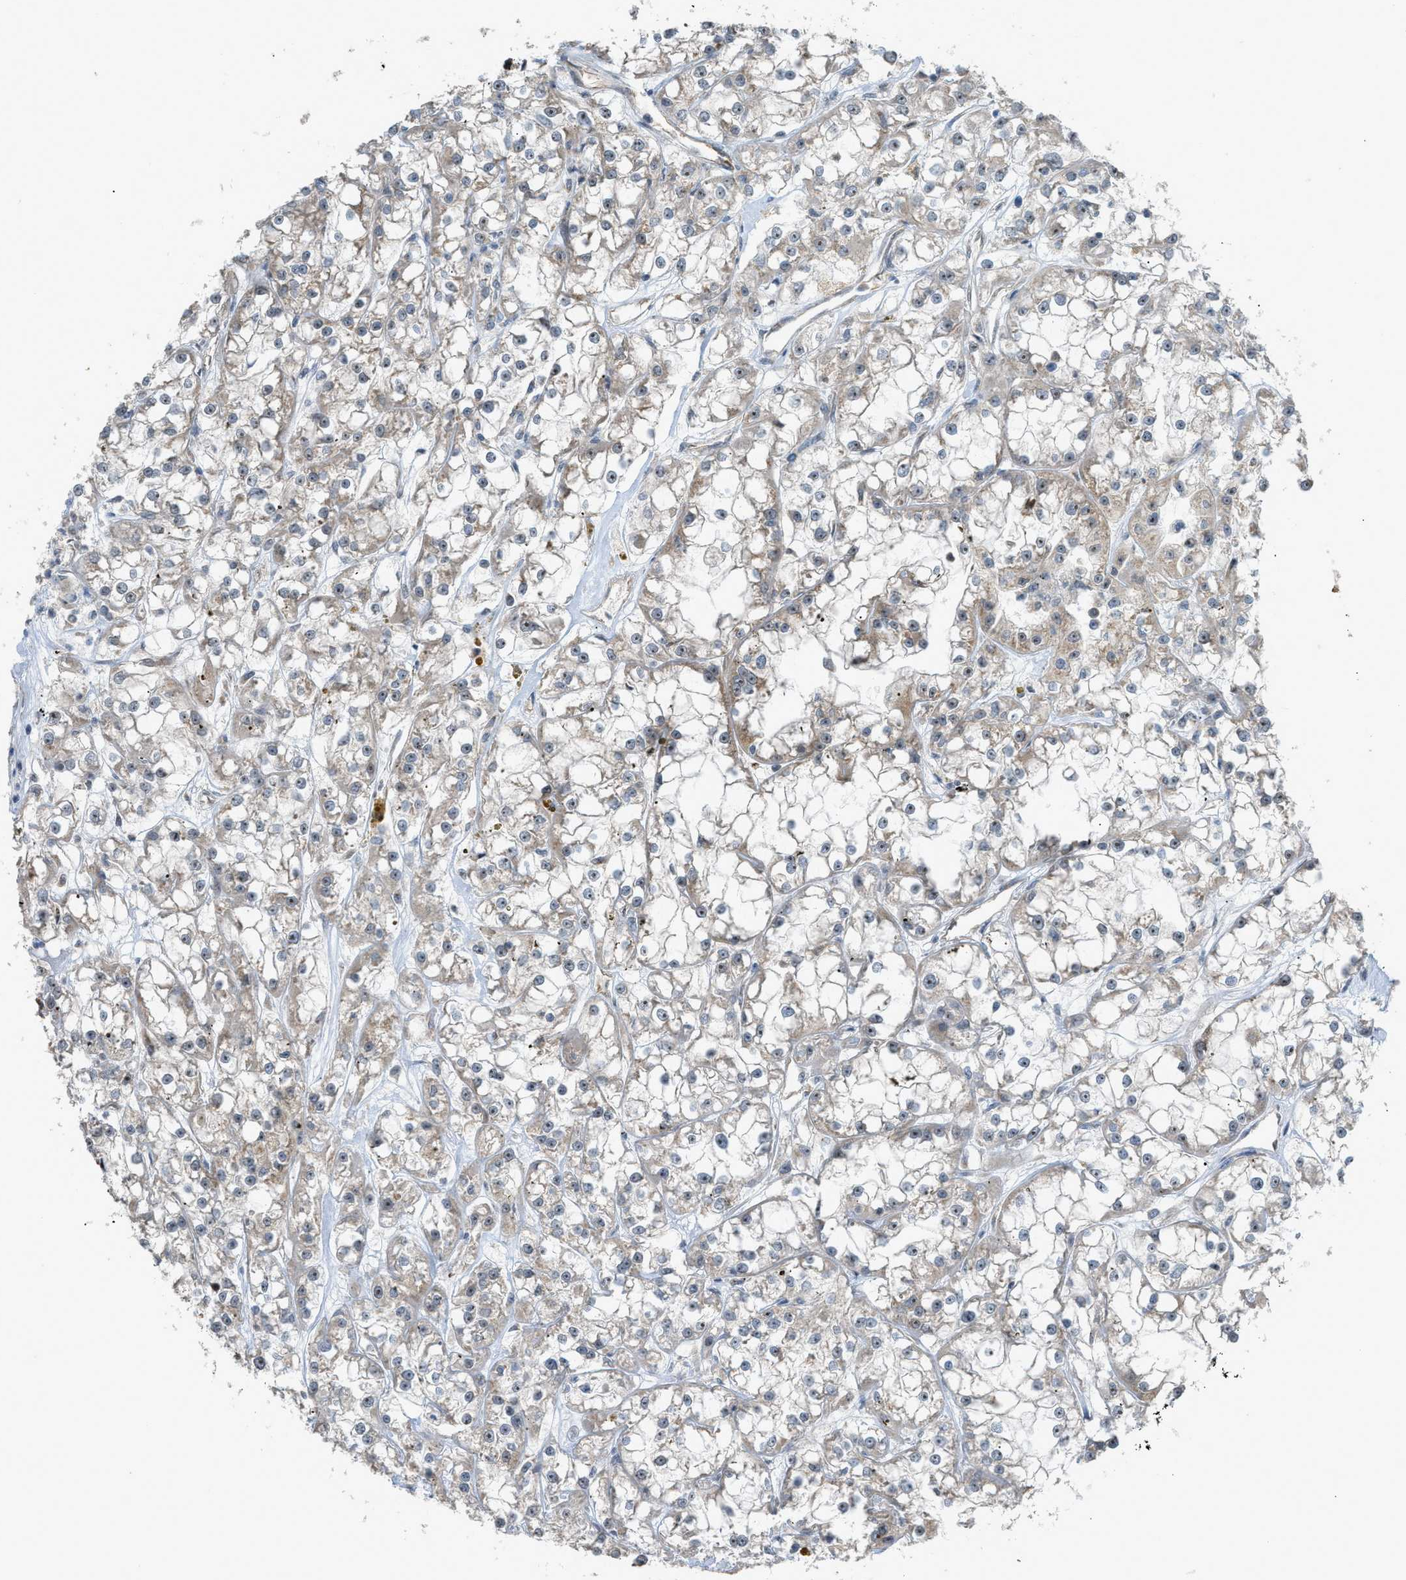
{"staining": {"intensity": "weak", "quantity": "25%-75%", "location": "cytoplasmic/membranous"}, "tissue": "renal cancer", "cell_type": "Tumor cells", "image_type": "cancer", "snomed": [{"axis": "morphology", "description": "Adenocarcinoma, NOS"}, {"axis": "topography", "description": "Kidney"}], "caption": "Renal cancer (adenocarcinoma) stained for a protein (brown) exhibits weak cytoplasmic/membranous positive expression in about 25%-75% of tumor cells.", "gene": "CCDC186", "patient": {"sex": "female", "age": 52}}